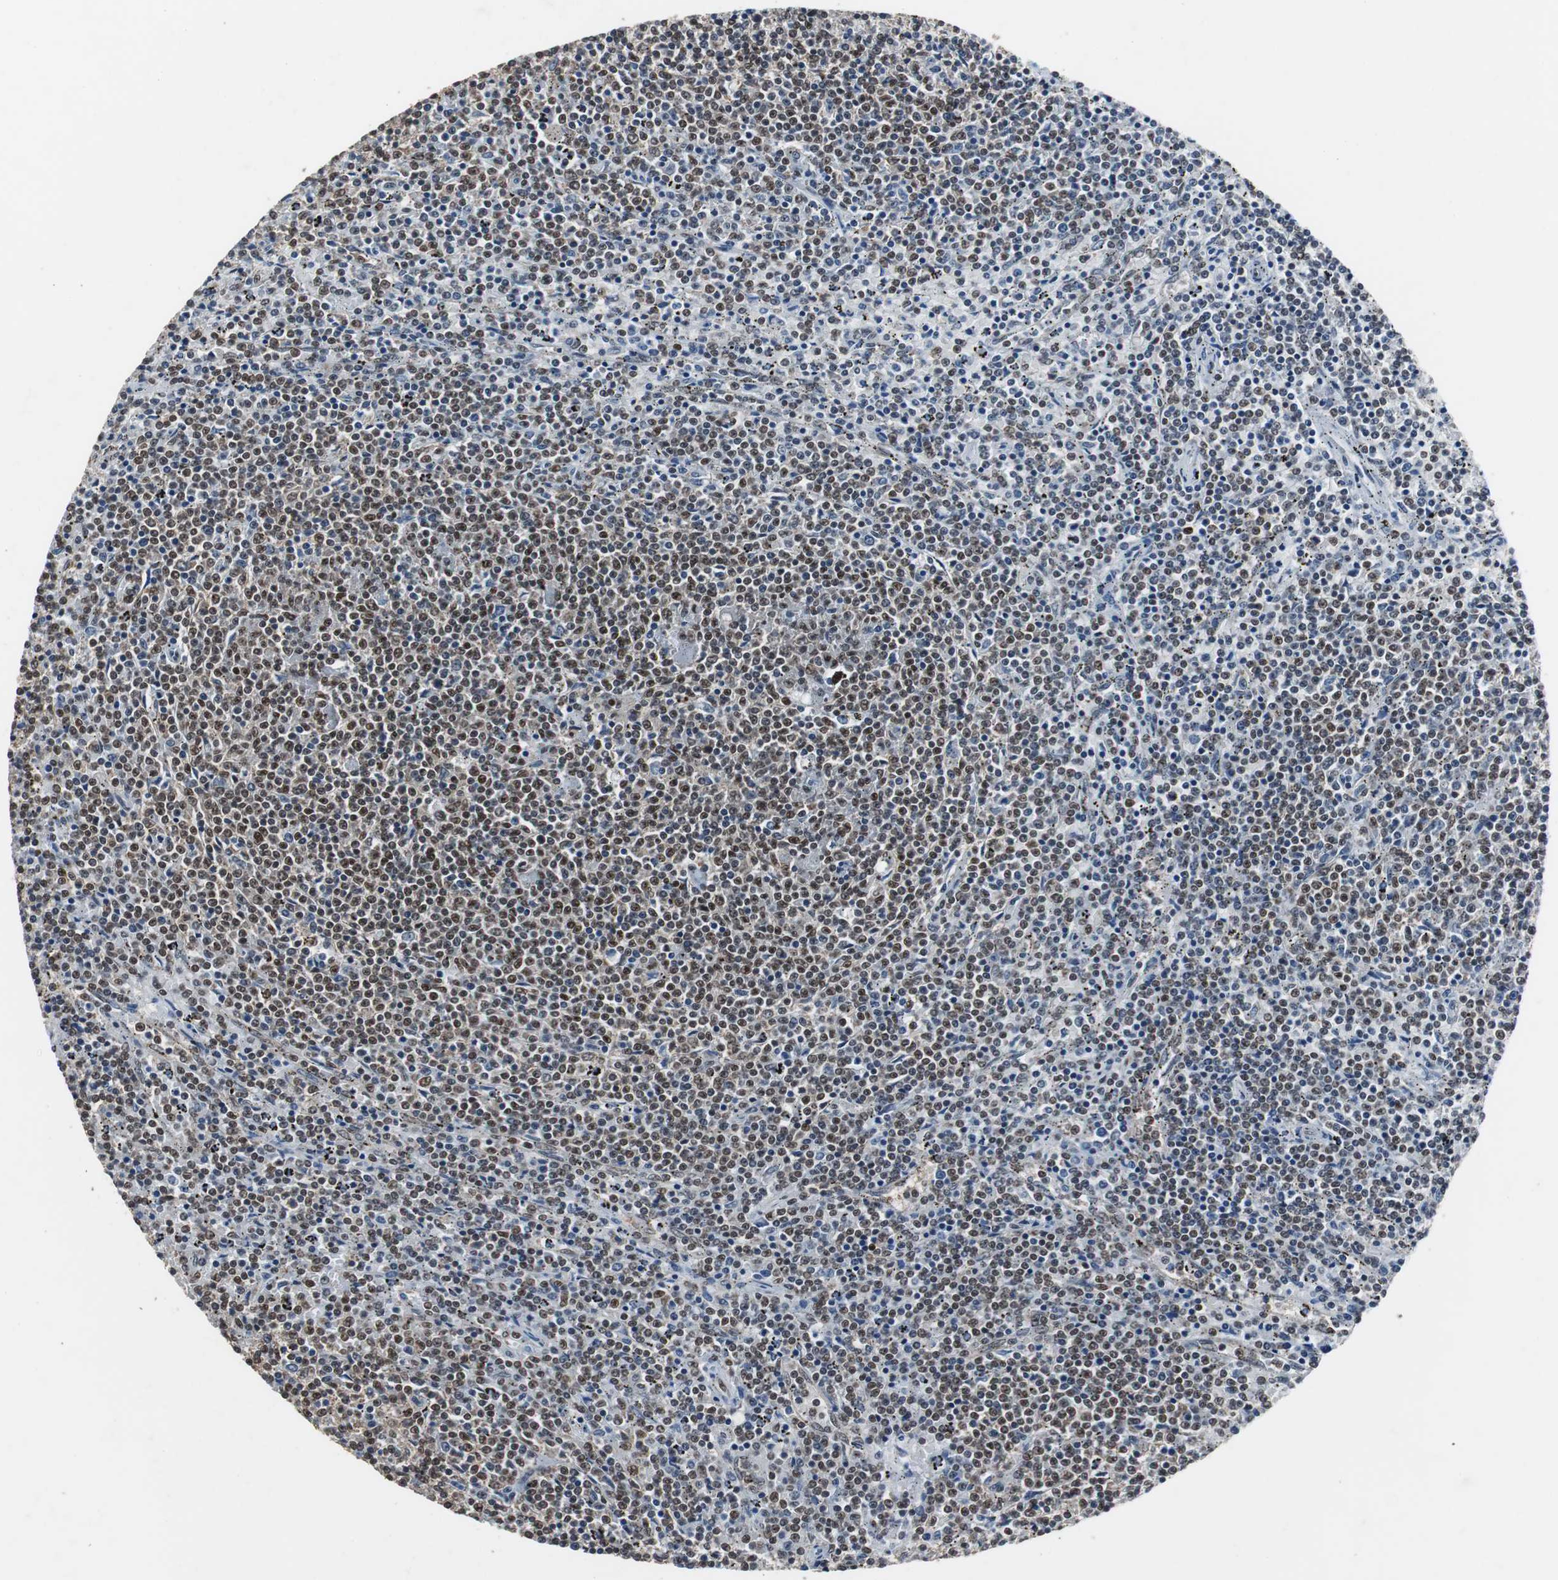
{"staining": {"intensity": "strong", "quantity": "25%-75%", "location": "nuclear"}, "tissue": "lymphoma", "cell_type": "Tumor cells", "image_type": "cancer", "snomed": [{"axis": "morphology", "description": "Malignant lymphoma, non-Hodgkin's type, Low grade"}, {"axis": "topography", "description": "Spleen"}], "caption": "Immunohistochemistry micrograph of human low-grade malignant lymphoma, non-Hodgkin's type stained for a protein (brown), which displays high levels of strong nuclear expression in about 25%-75% of tumor cells.", "gene": "ZHX2", "patient": {"sex": "female", "age": 50}}